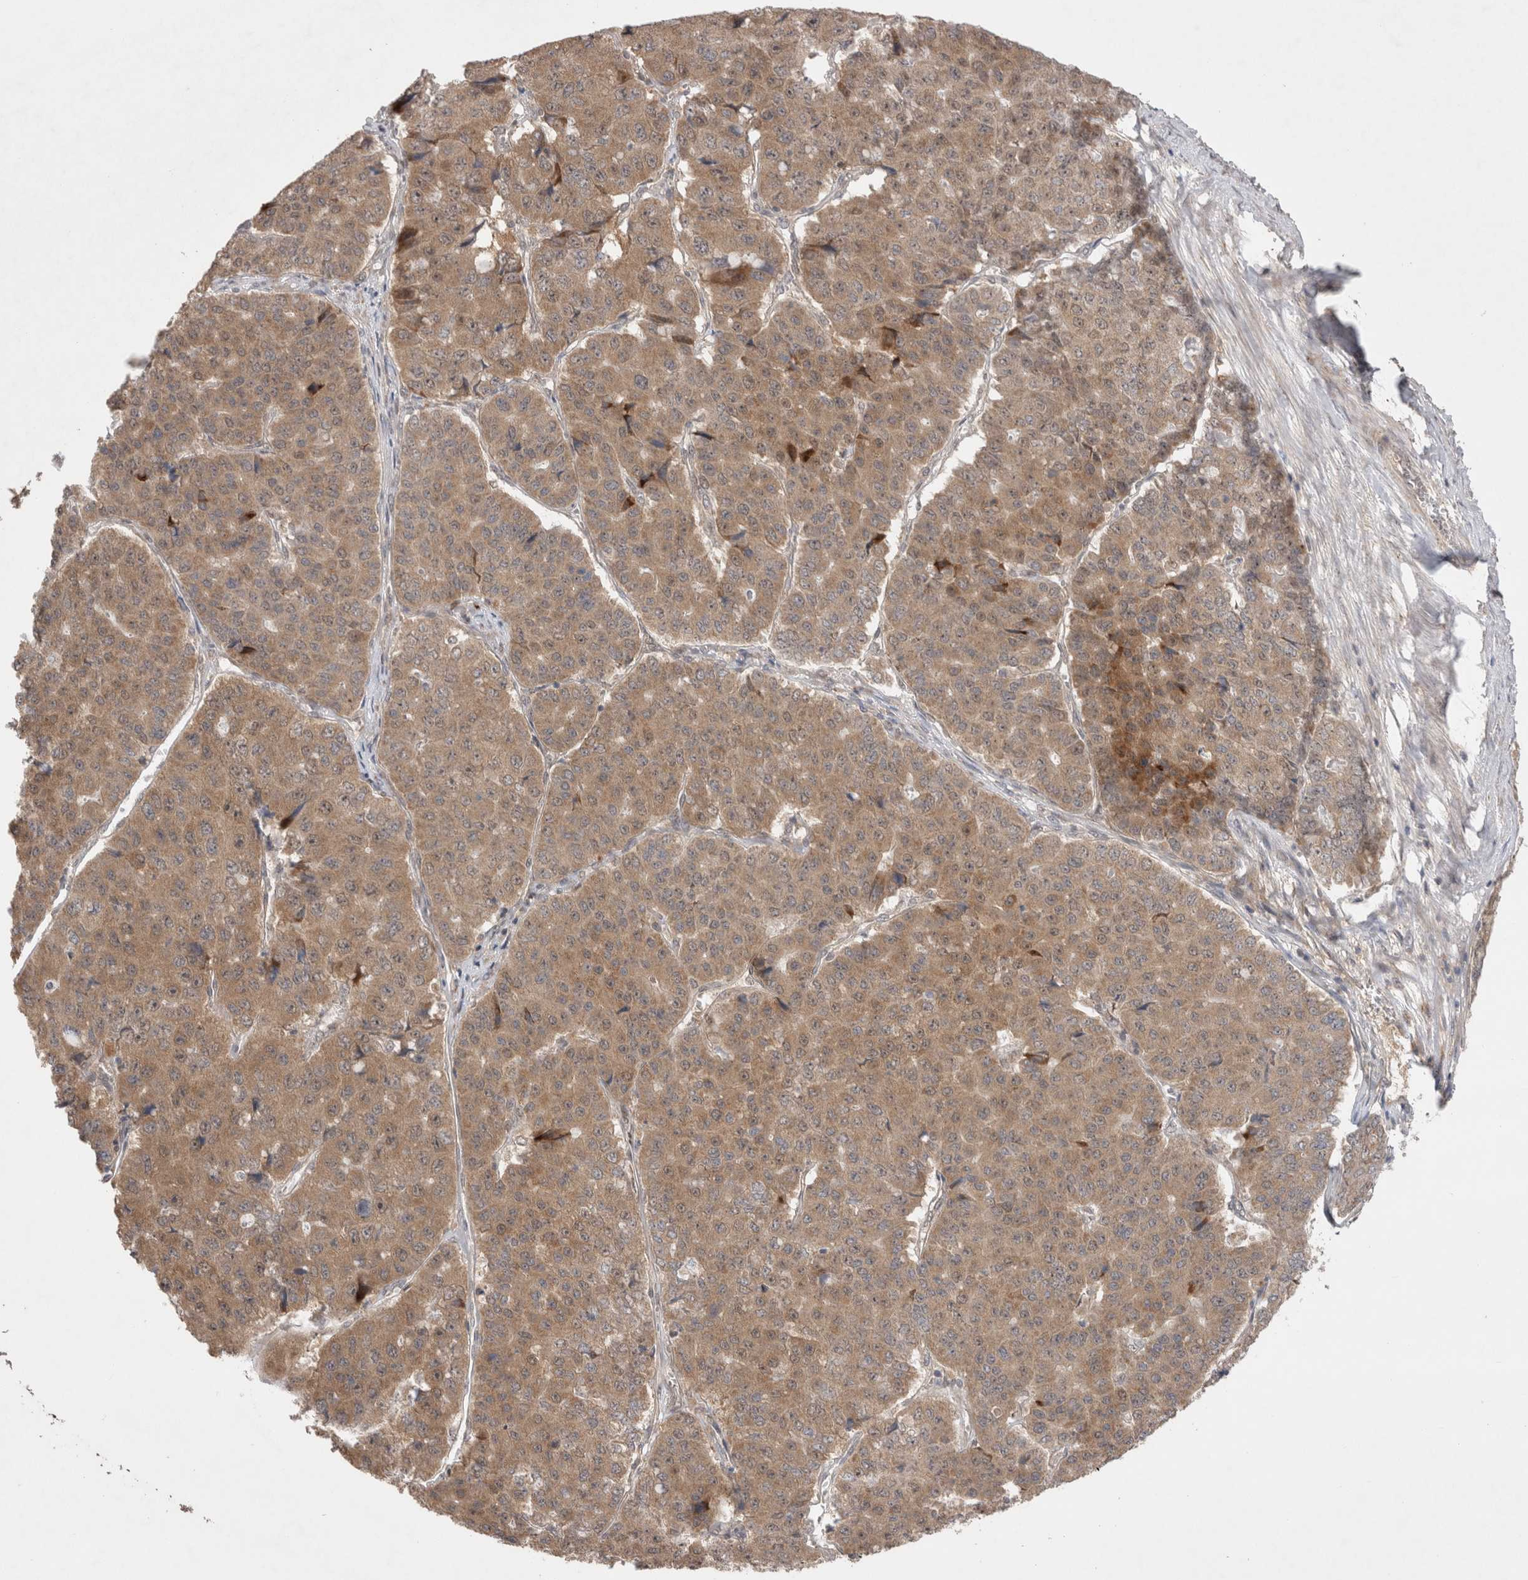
{"staining": {"intensity": "moderate", "quantity": ">75%", "location": "cytoplasmic/membranous"}, "tissue": "pancreatic cancer", "cell_type": "Tumor cells", "image_type": "cancer", "snomed": [{"axis": "morphology", "description": "Adenocarcinoma, NOS"}, {"axis": "topography", "description": "Pancreas"}], "caption": "Moderate cytoplasmic/membranous expression is present in about >75% of tumor cells in pancreatic cancer (adenocarcinoma).", "gene": "SLC29A1", "patient": {"sex": "male", "age": 50}}